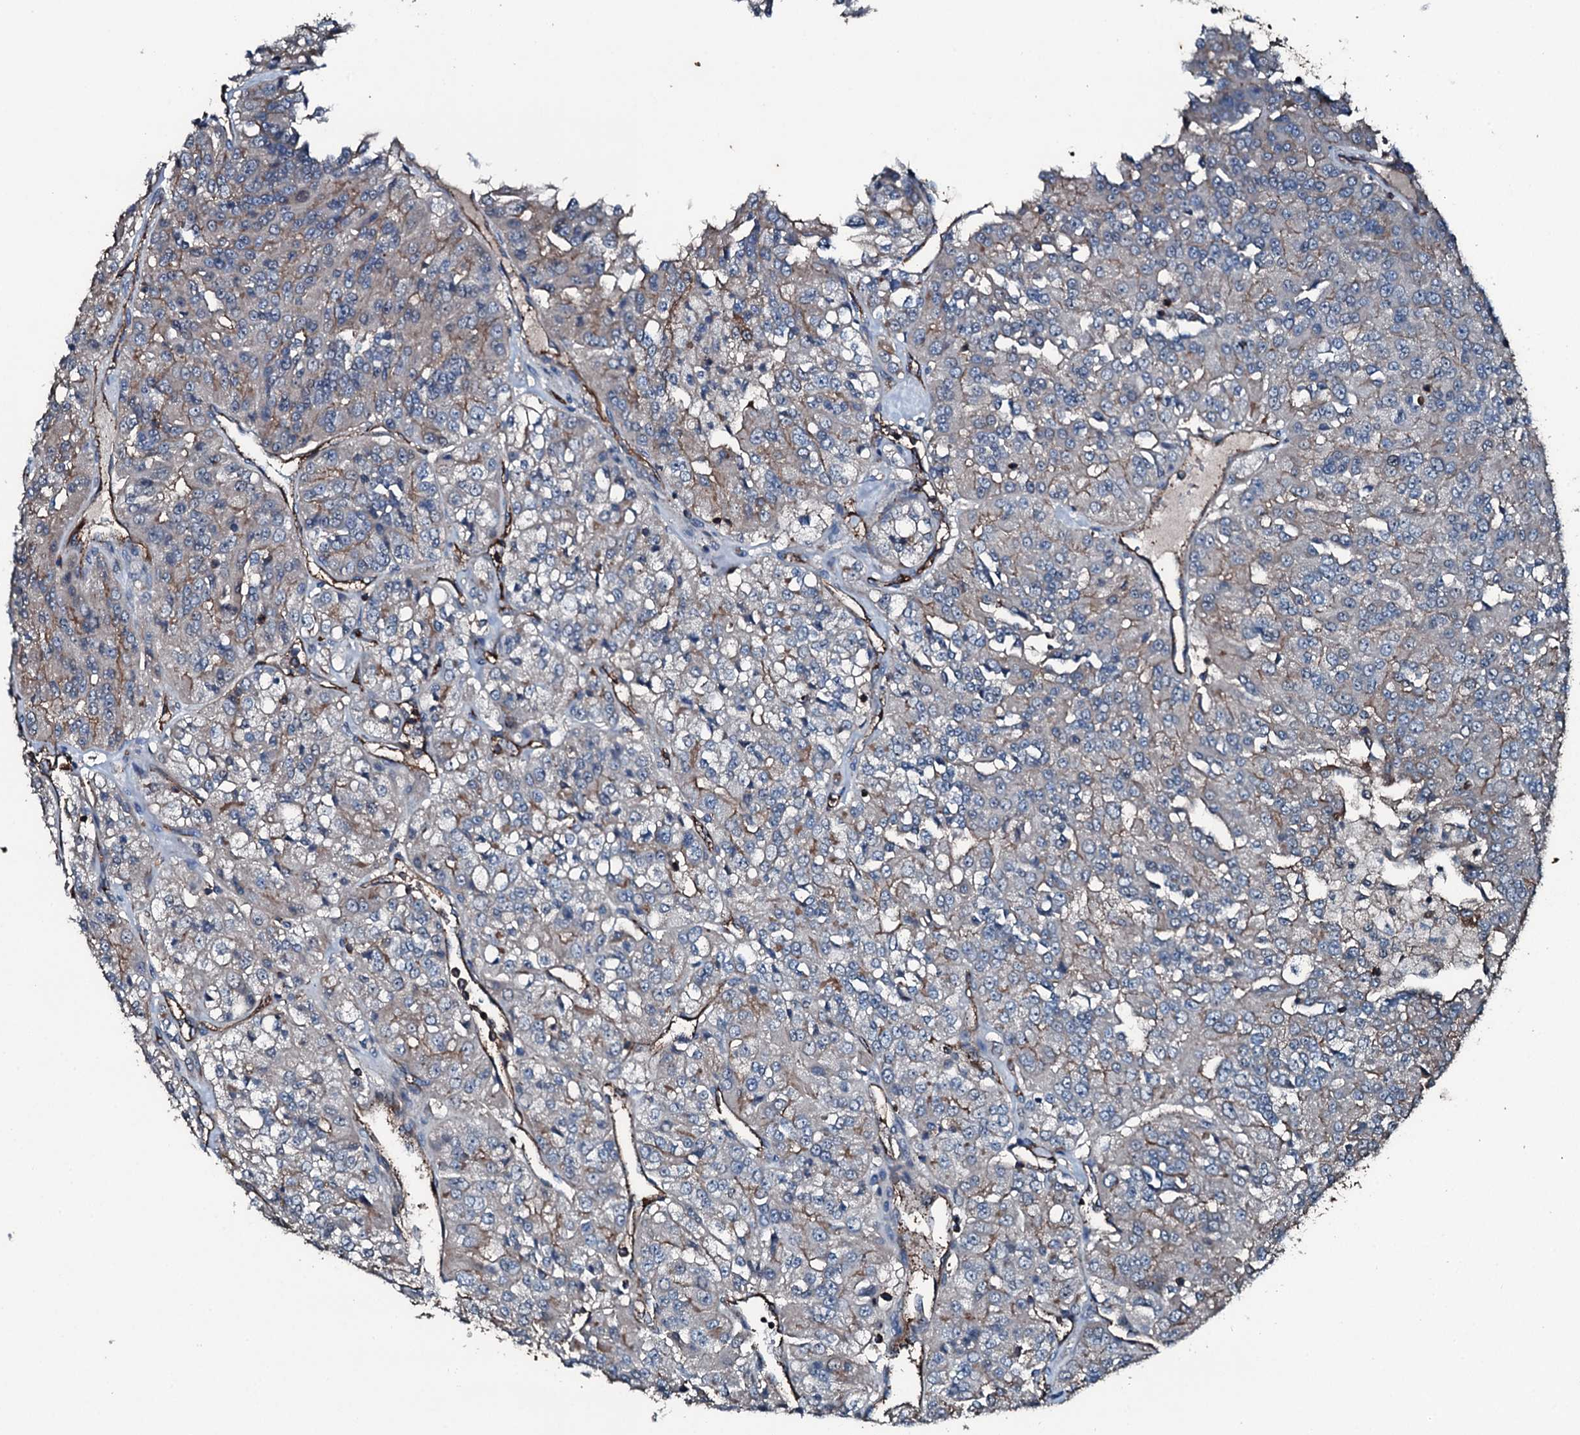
{"staining": {"intensity": "weak", "quantity": "25%-75%", "location": "cytoplasmic/membranous"}, "tissue": "renal cancer", "cell_type": "Tumor cells", "image_type": "cancer", "snomed": [{"axis": "morphology", "description": "Adenocarcinoma, NOS"}, {"axis": "topography", "description": "Kidney"}], "caption": "Protein expression analysis of human renal cancer reveals weak cytoplasmic/membranous expression in approximately 25%-75% of tumor cells.", "gene": "SLC25A38", "patient": {"sex": "female", "age": 63}}